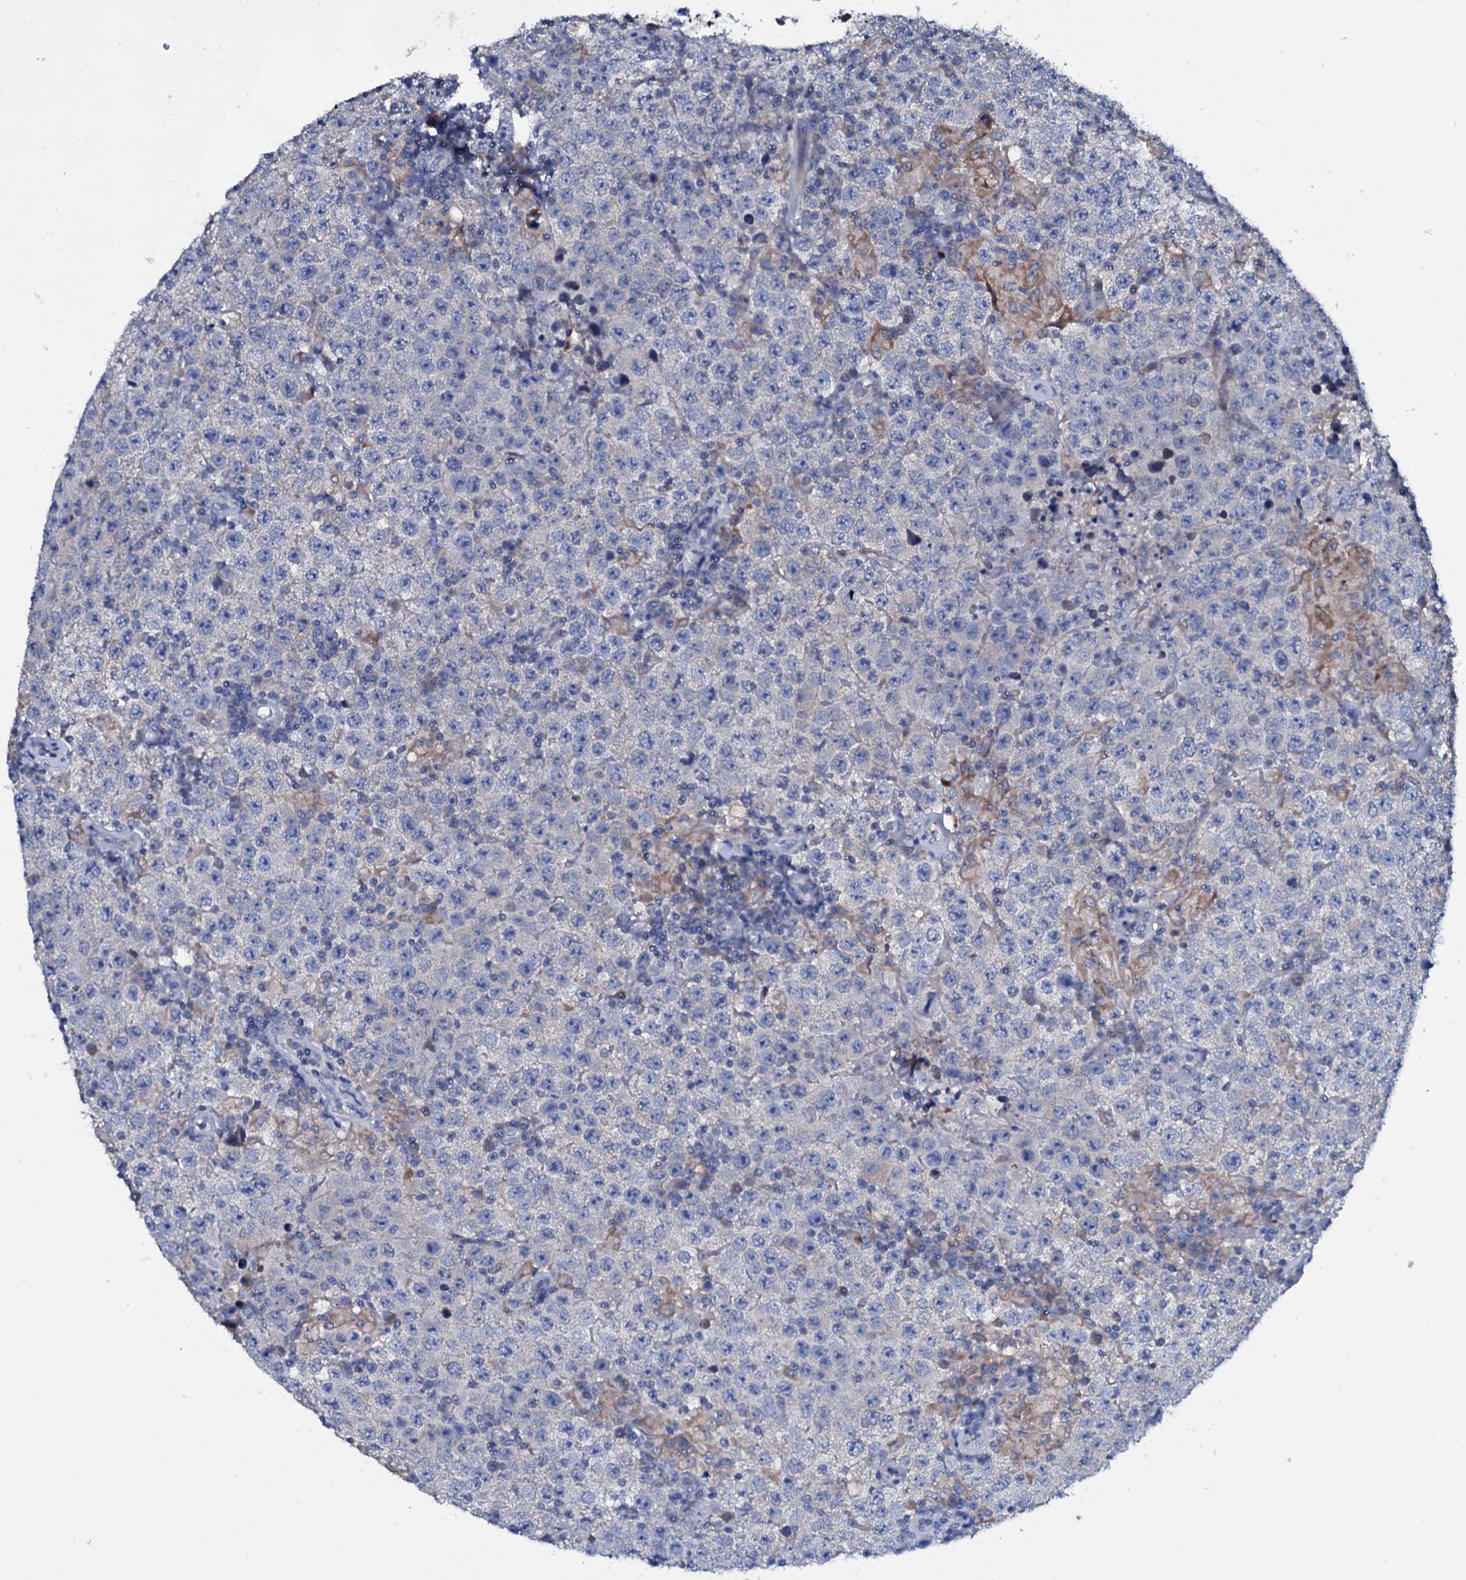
{"staining": {"intensity": "negative", "quantity": "none", "location": "none"}, "tissue": "testis cancer", "cell_type": "Tumor cells", "image_type": "cancer", "snomed": [{"axis": "morphology", "description": "Normal tissue, NOS"}, {"axis": "morphology", "description": "Urothelial carcinoma, High grade"}, {"axis": "morphology", "description": "Seminoma, NOS"}, {"axis": "morphology", "description": "Carcinoma, Embryonal, NOS"}, {"axis": "topography", "description": "Urinary bladder"}, {"axis": "topography", "description": "Testis"}], "caption": "Protein analysis of testis cancer reveals no significant staining in tumor cells.", "gene": "TPGS2", "patient": {"sex": "male", "age": 41}}